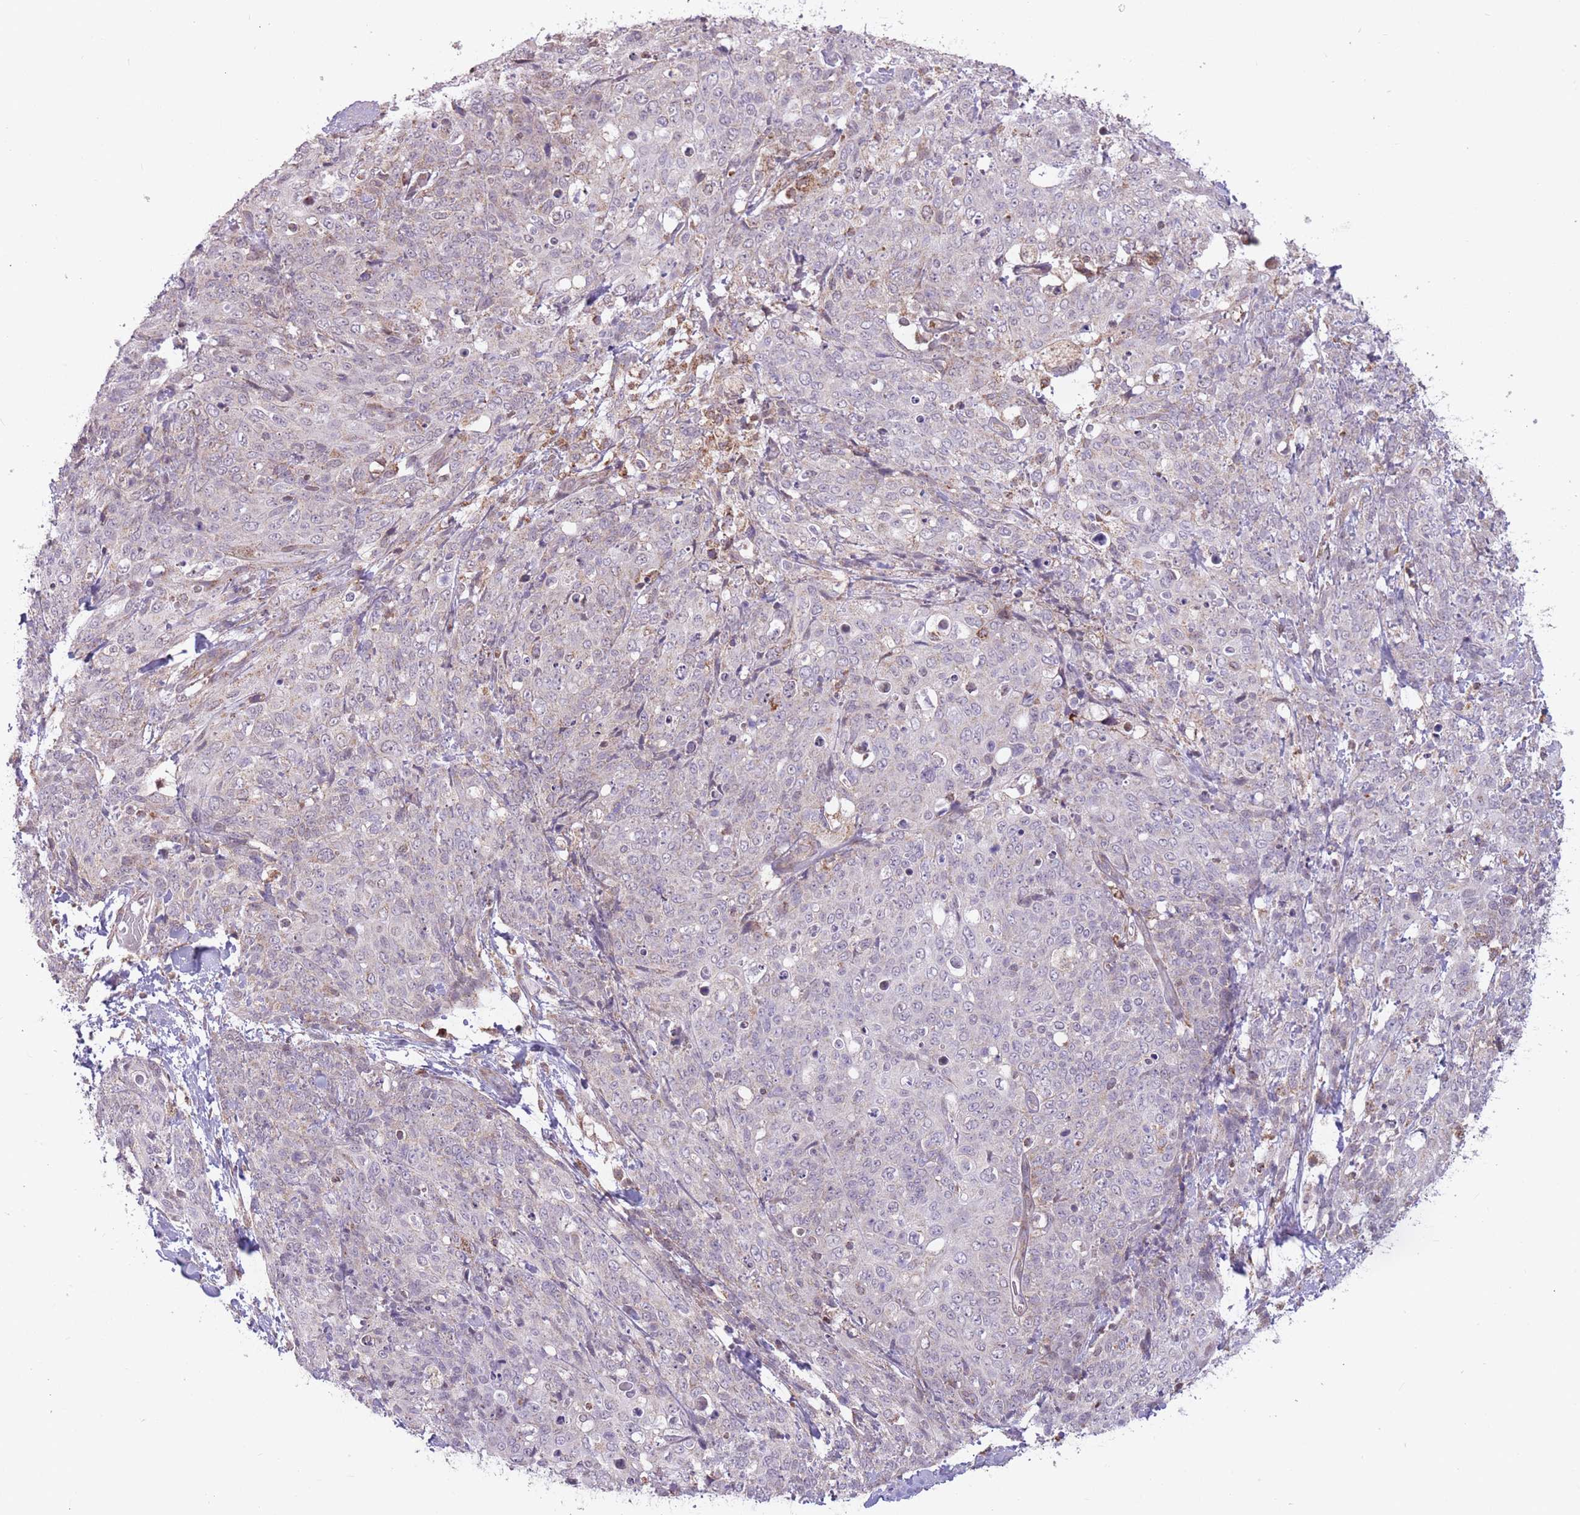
{"staining": {"intensity": "weak", "quantity": "<25%", "location": "cytoplasmic/membranous"}, "tissue": "skin cancer", "cell_type": "Tumor cells", "image_type": "cancer", "snomed": [{"axis": "morphology", "description": "Squamous cell carcinoma, NOS"}, {"axis": "topography", "description": "Skin"}, {"axis": "topography", "description": "Vulva"}], "caption": "Human skin cancer (squamous cell carcinoma) stained for a protein using immunohistochemistry exhibits no positivity in tumor cells.", "gene": "DPYSL4", "patient": {"sex": "female", "age": 85}}